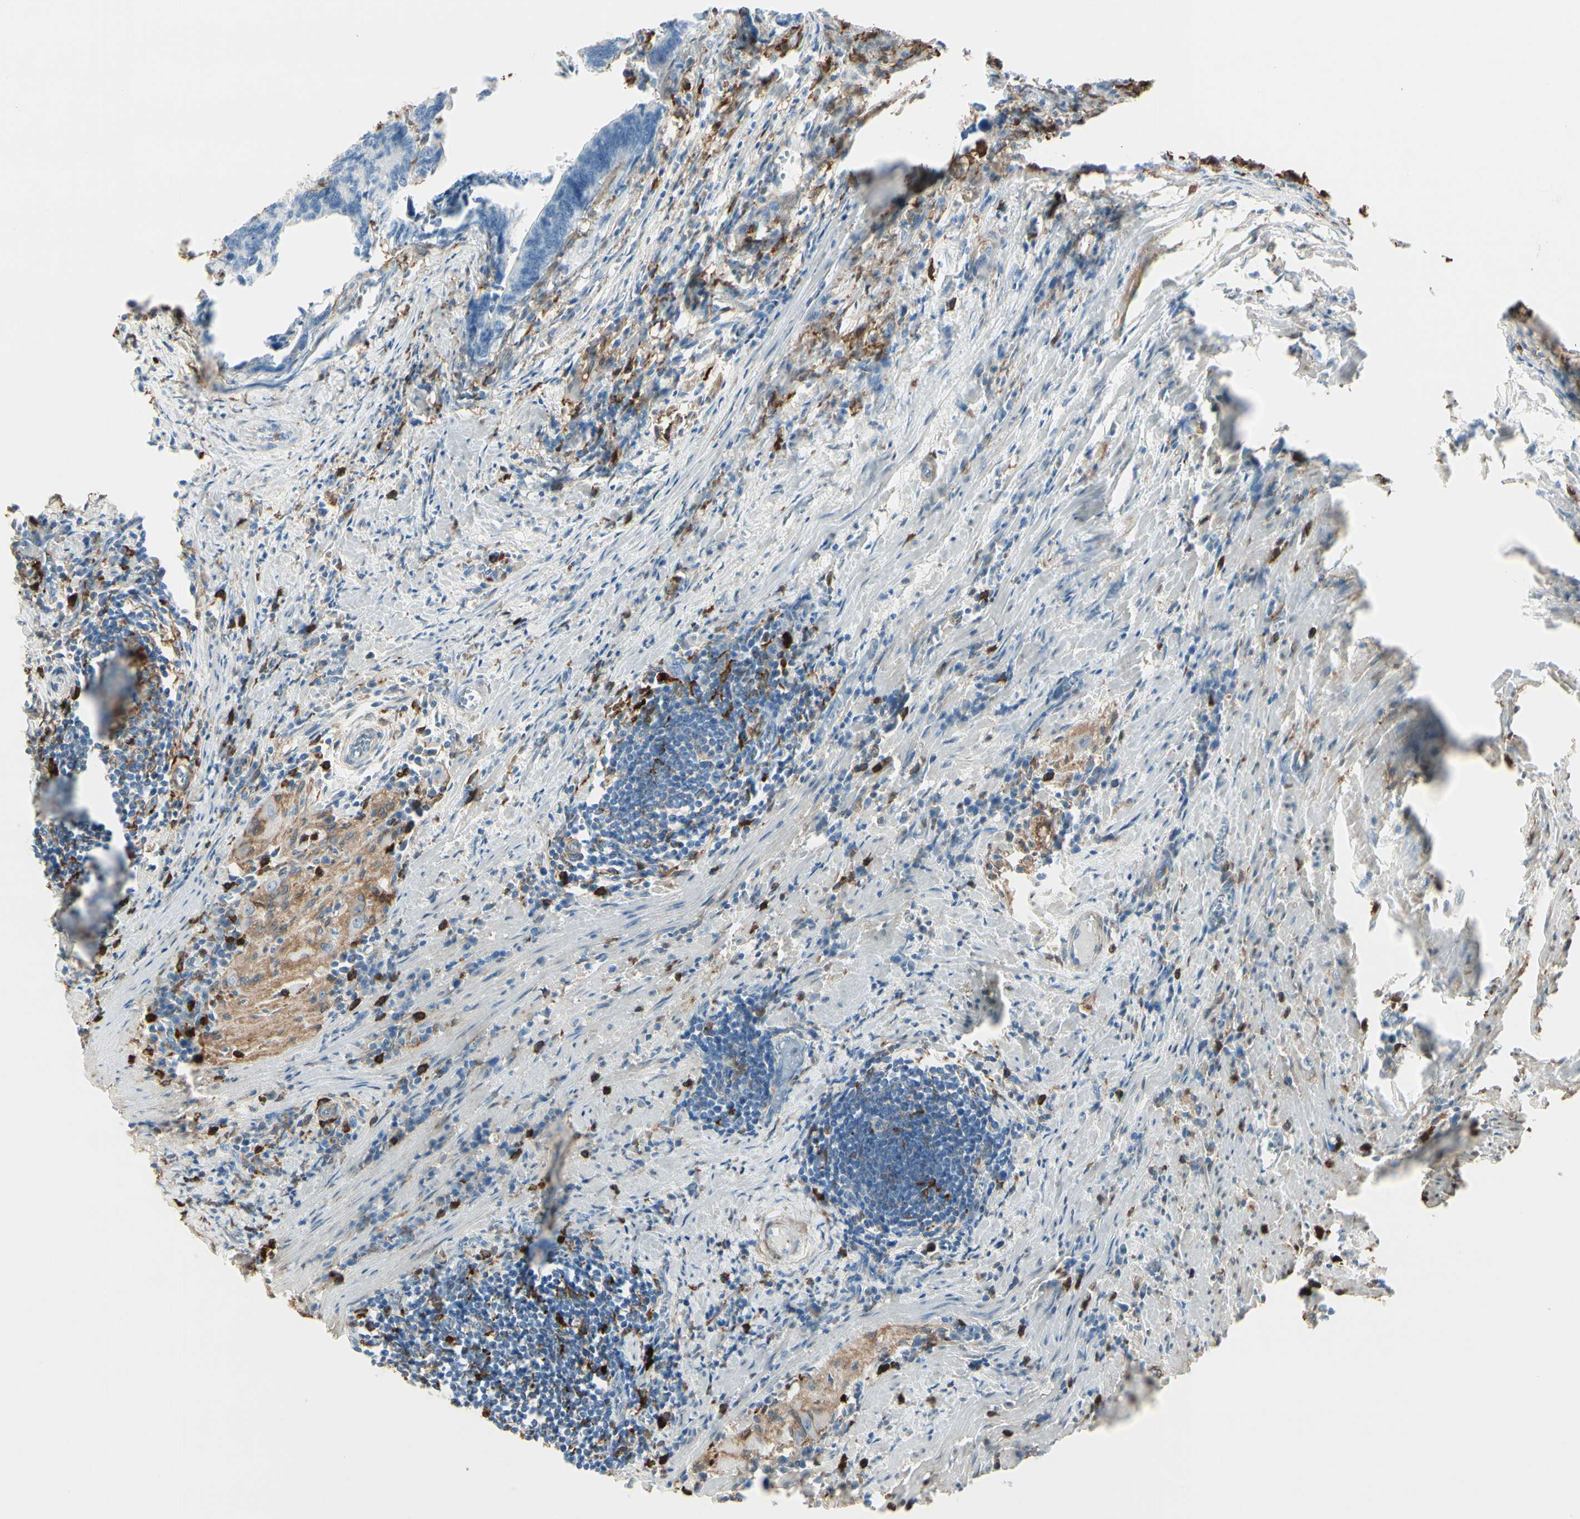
{"staining": {"intensity": "negative", "quantity": "none", "location": "none"}, "tissue": "colorectal cancer", "cell_type": "Tumor cells", "image_type": "cancer", "snomed": [{"axis": "morphology", "description": "Adenocarcinoma, NOS"}, {"axis": "topography", "description": "Colon"}], "caption": "This micrograph is of colorectal cancer stained with immunohistochemistry (IHC) to label a protein in brown with the nuclei are counter-stained blue. There is no staining in tumor cells.", "gene": "GSN", "patient": {"sex": "male", "age": 72}}